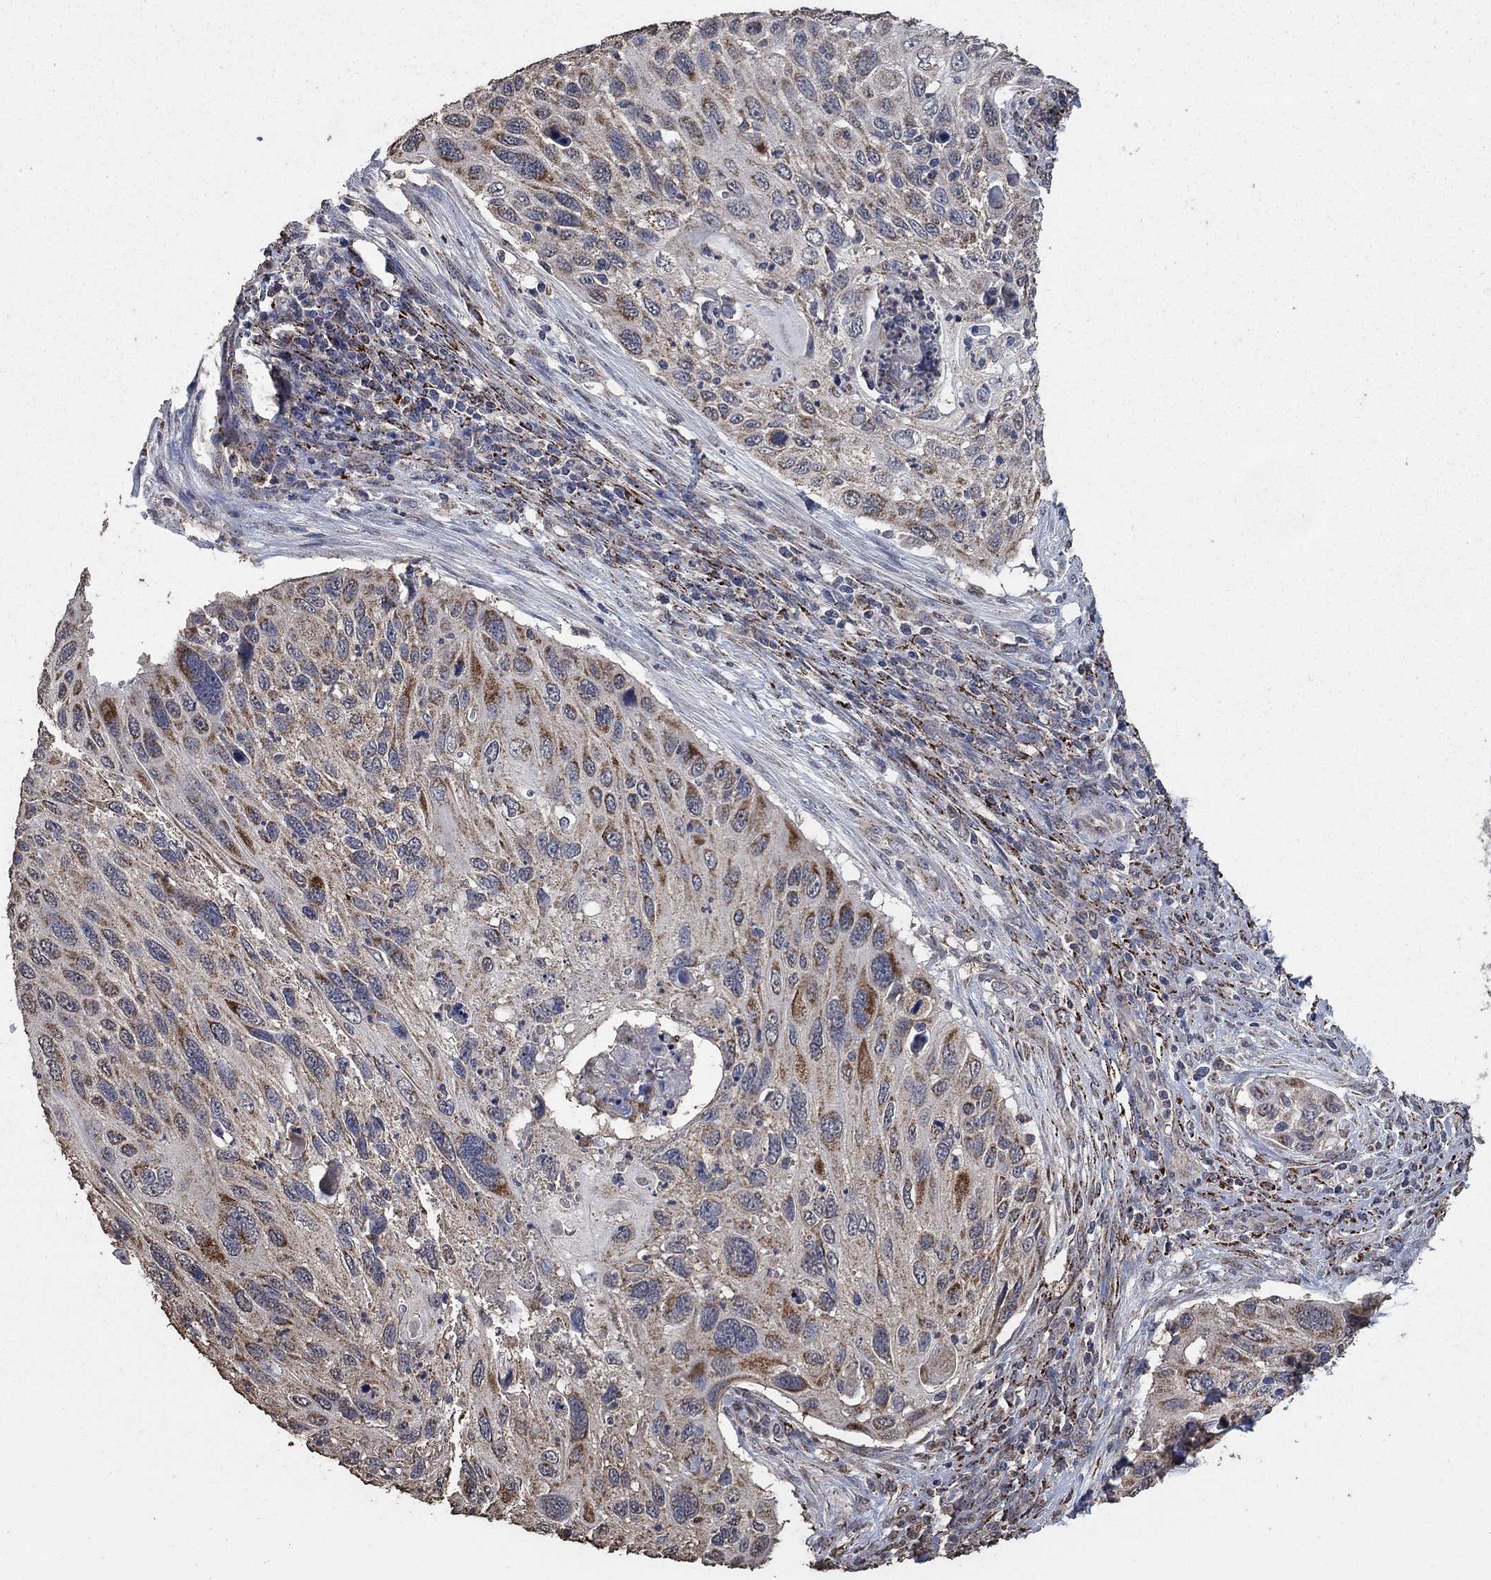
{"staining": {"intensity": "strong", "quantity": "<25%", "location": "cytoplasmic/membranous"}, "tissue": "cervical cancer", "cell_type": "Tumor cells", "image_type": "cancer", "snomed": [{"axis": "morphology", "description": "Squamous cell carcinoma, NOS"}, {"axis": "topography", "description": "Cervix"}], "caption": "Human squamous cell carcinoma (cervical) stained for a protein (brown) exhibits strong cytoplasmic/membranous positive expression in about <25% of tumor cells.", "gene": "MRPS24", "patient": {"sex": "female", "age": 70}}